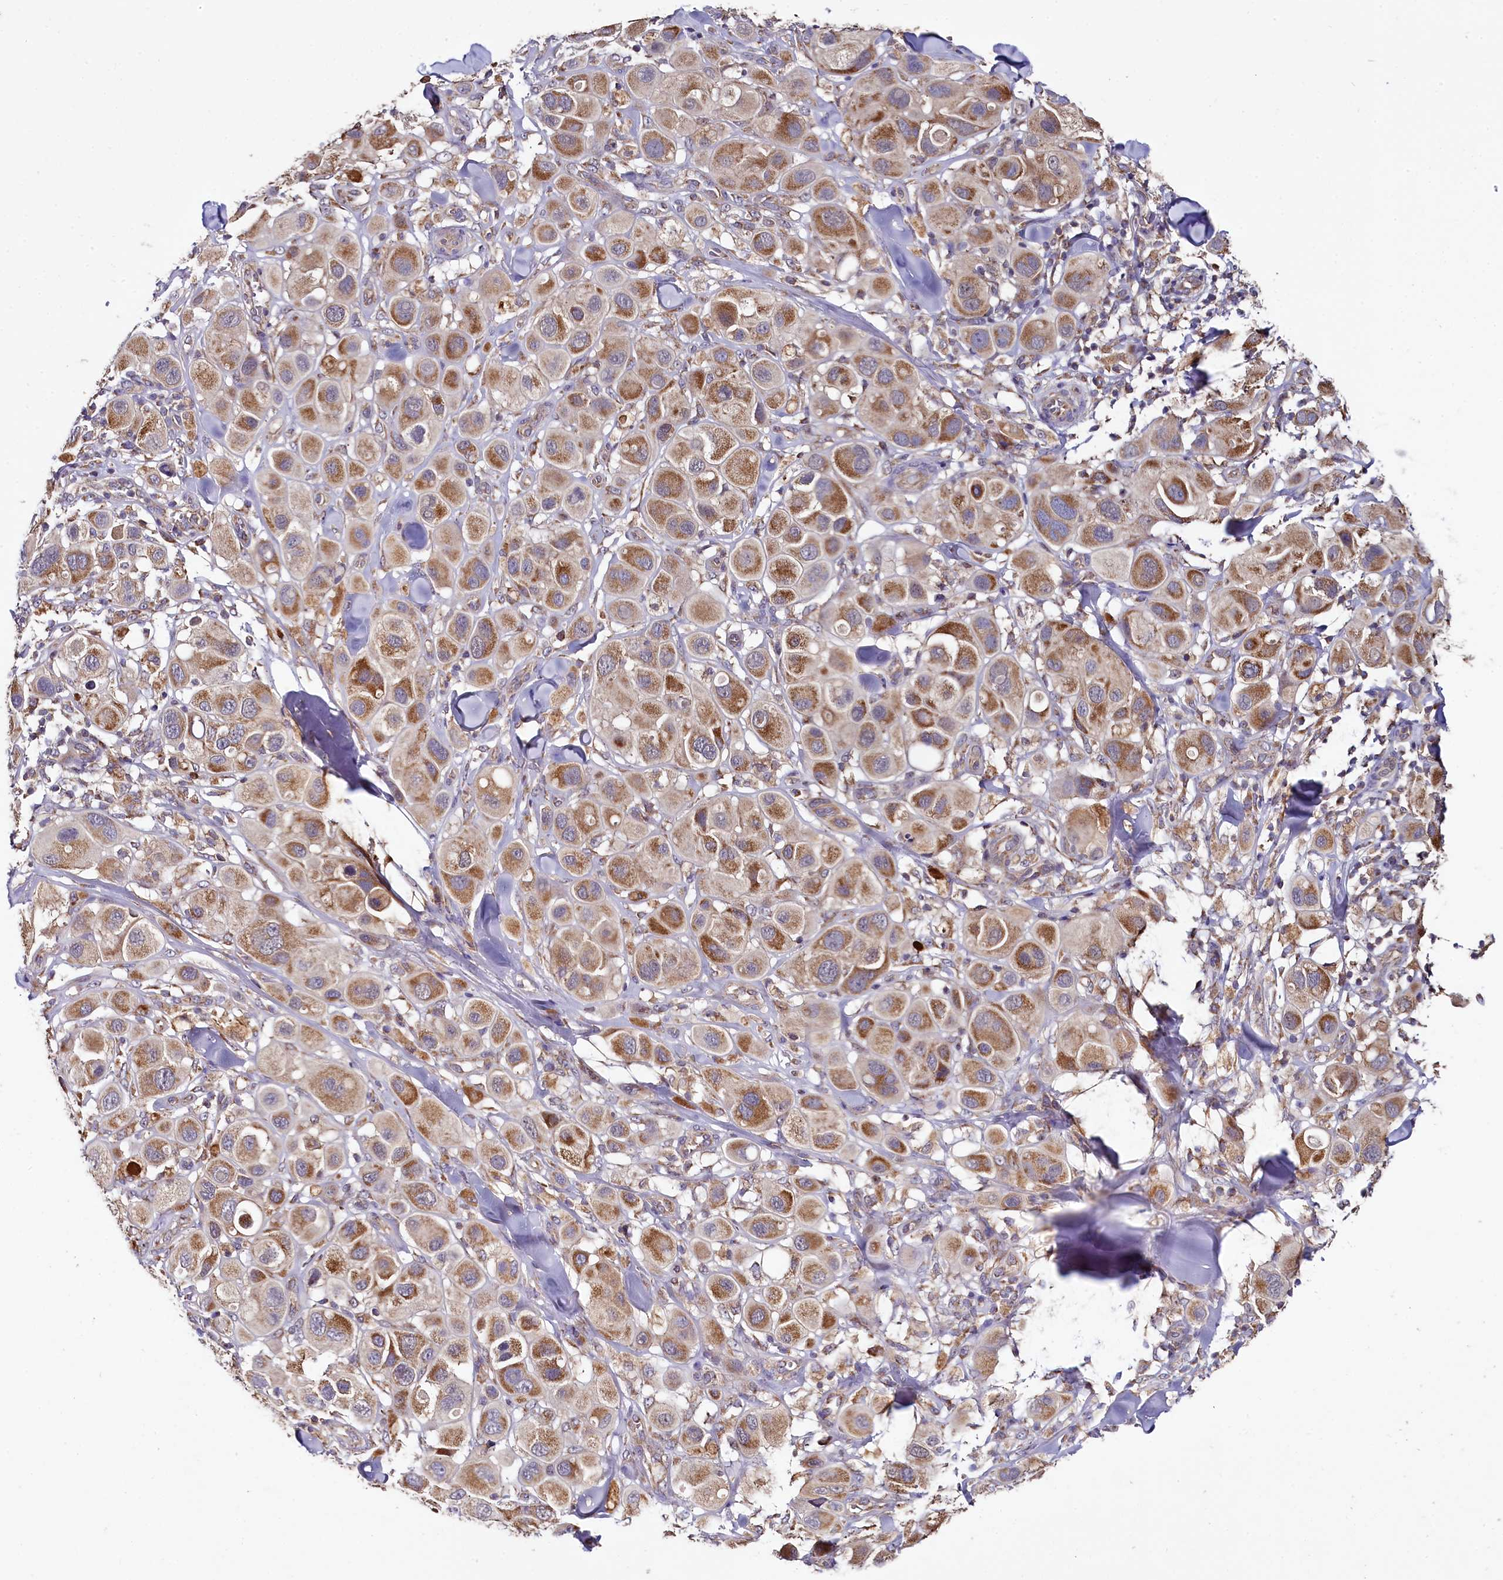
{"staining": {"intensity": "moderate", "quantity": ">75%", "location": "cytoplasmic/membranous"}, "tissue": "melanoma", "cell_type": "Tumor cells", "image_type": "cancer", "snomed": [{"axis": "morphology", "description": "Malignant melanoma, Metastatic site"}, {"axis": "topography", "description": "Skin"}], "caption": "Moderate cytoplasmic/membranous staining for a protein is present in approximately >75% of tumor cells of melanoma using immunohistochemistry.", "gene": "MRPL57", "patient": {"sex": "male", "age": 41}}